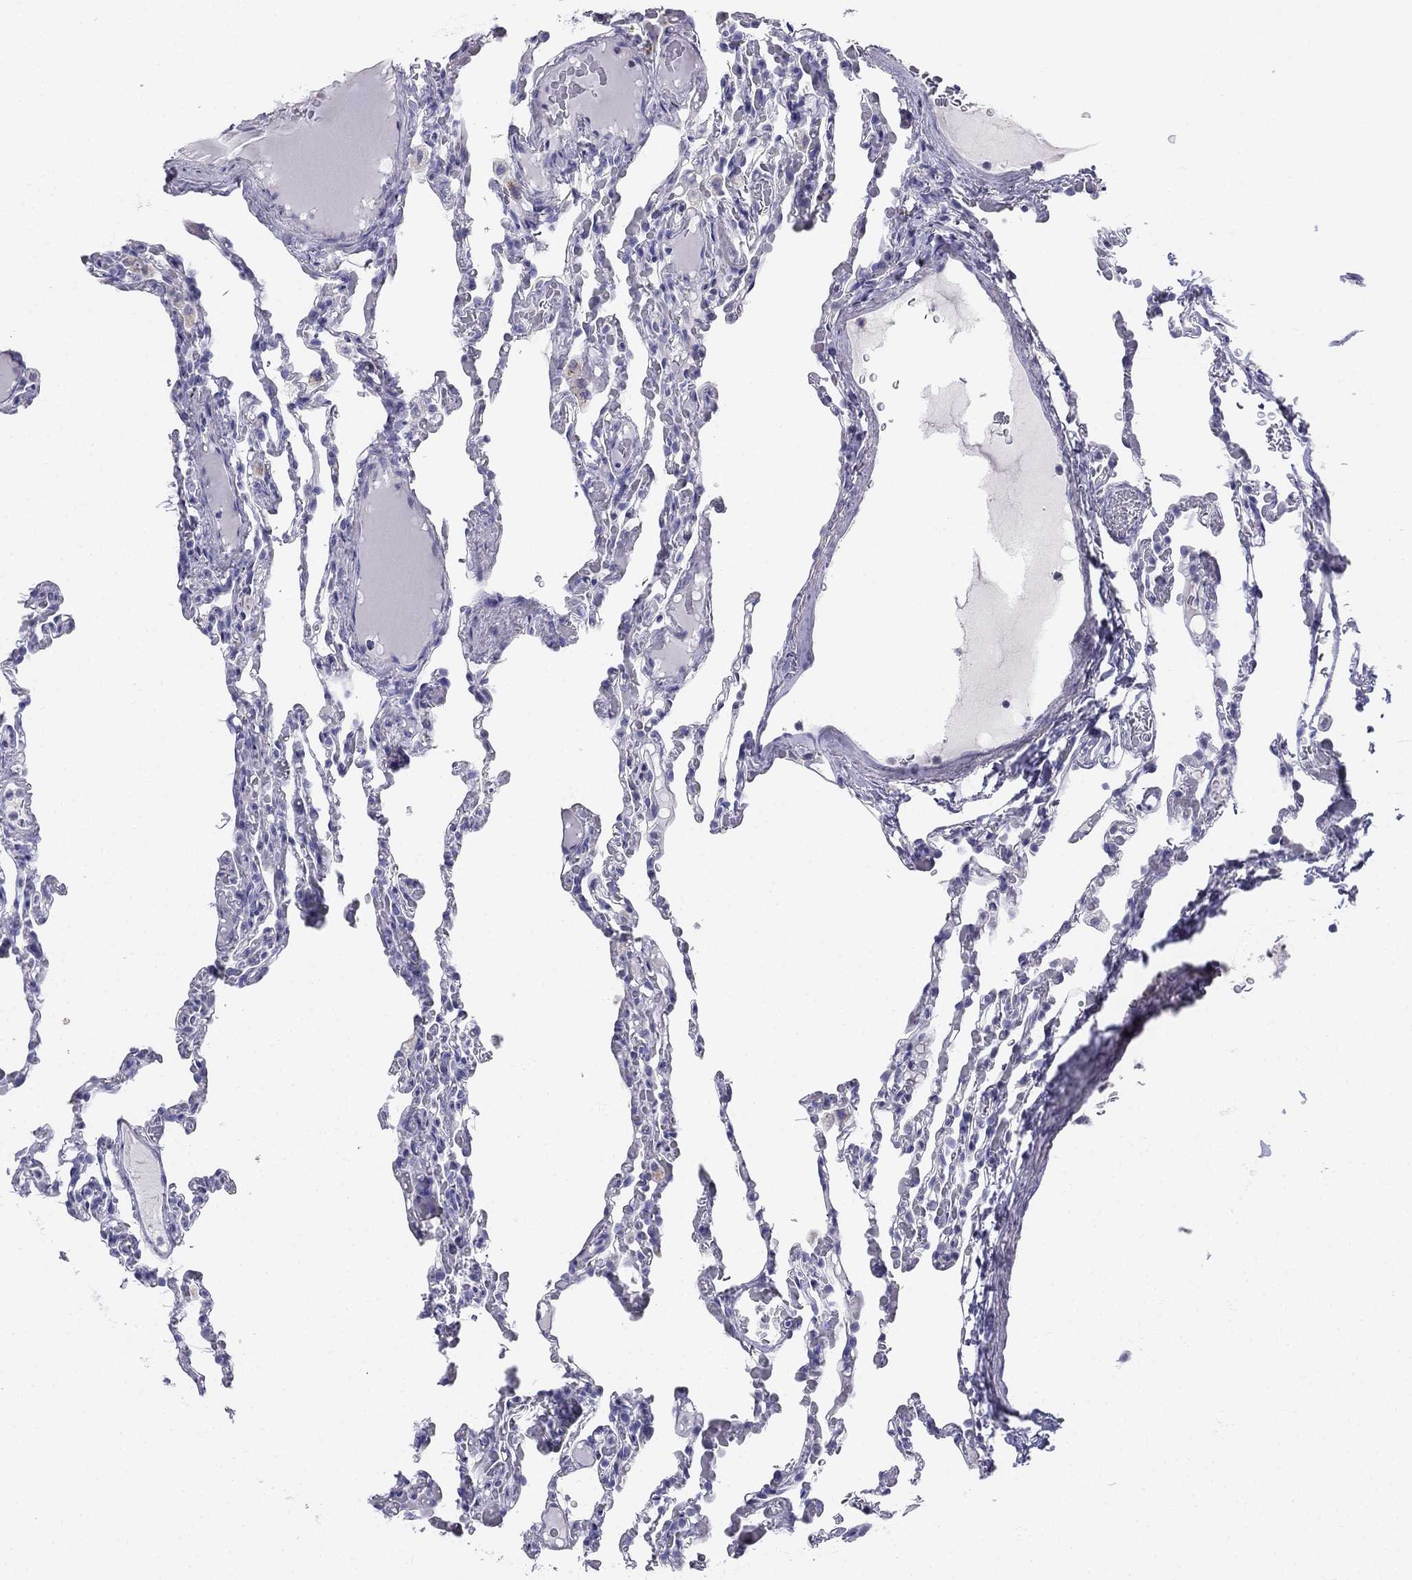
{"staining": {"intensity": "negative", "quantity": "none", "location": "none"}, "tissue": "lung", "cell_type": "Alveolar cells", "image_type": "normal", "snomed": [{"axis": "morphology", "description": "Normal tissue, NOS"}, {"axis": "topography", "description": "Lung"}], "caption": "An image of lung stained for a protein displays no brown staining in alveolar cells.", "gene": "ALOXE3", "patient": {"sex": "female", "age": 43}}